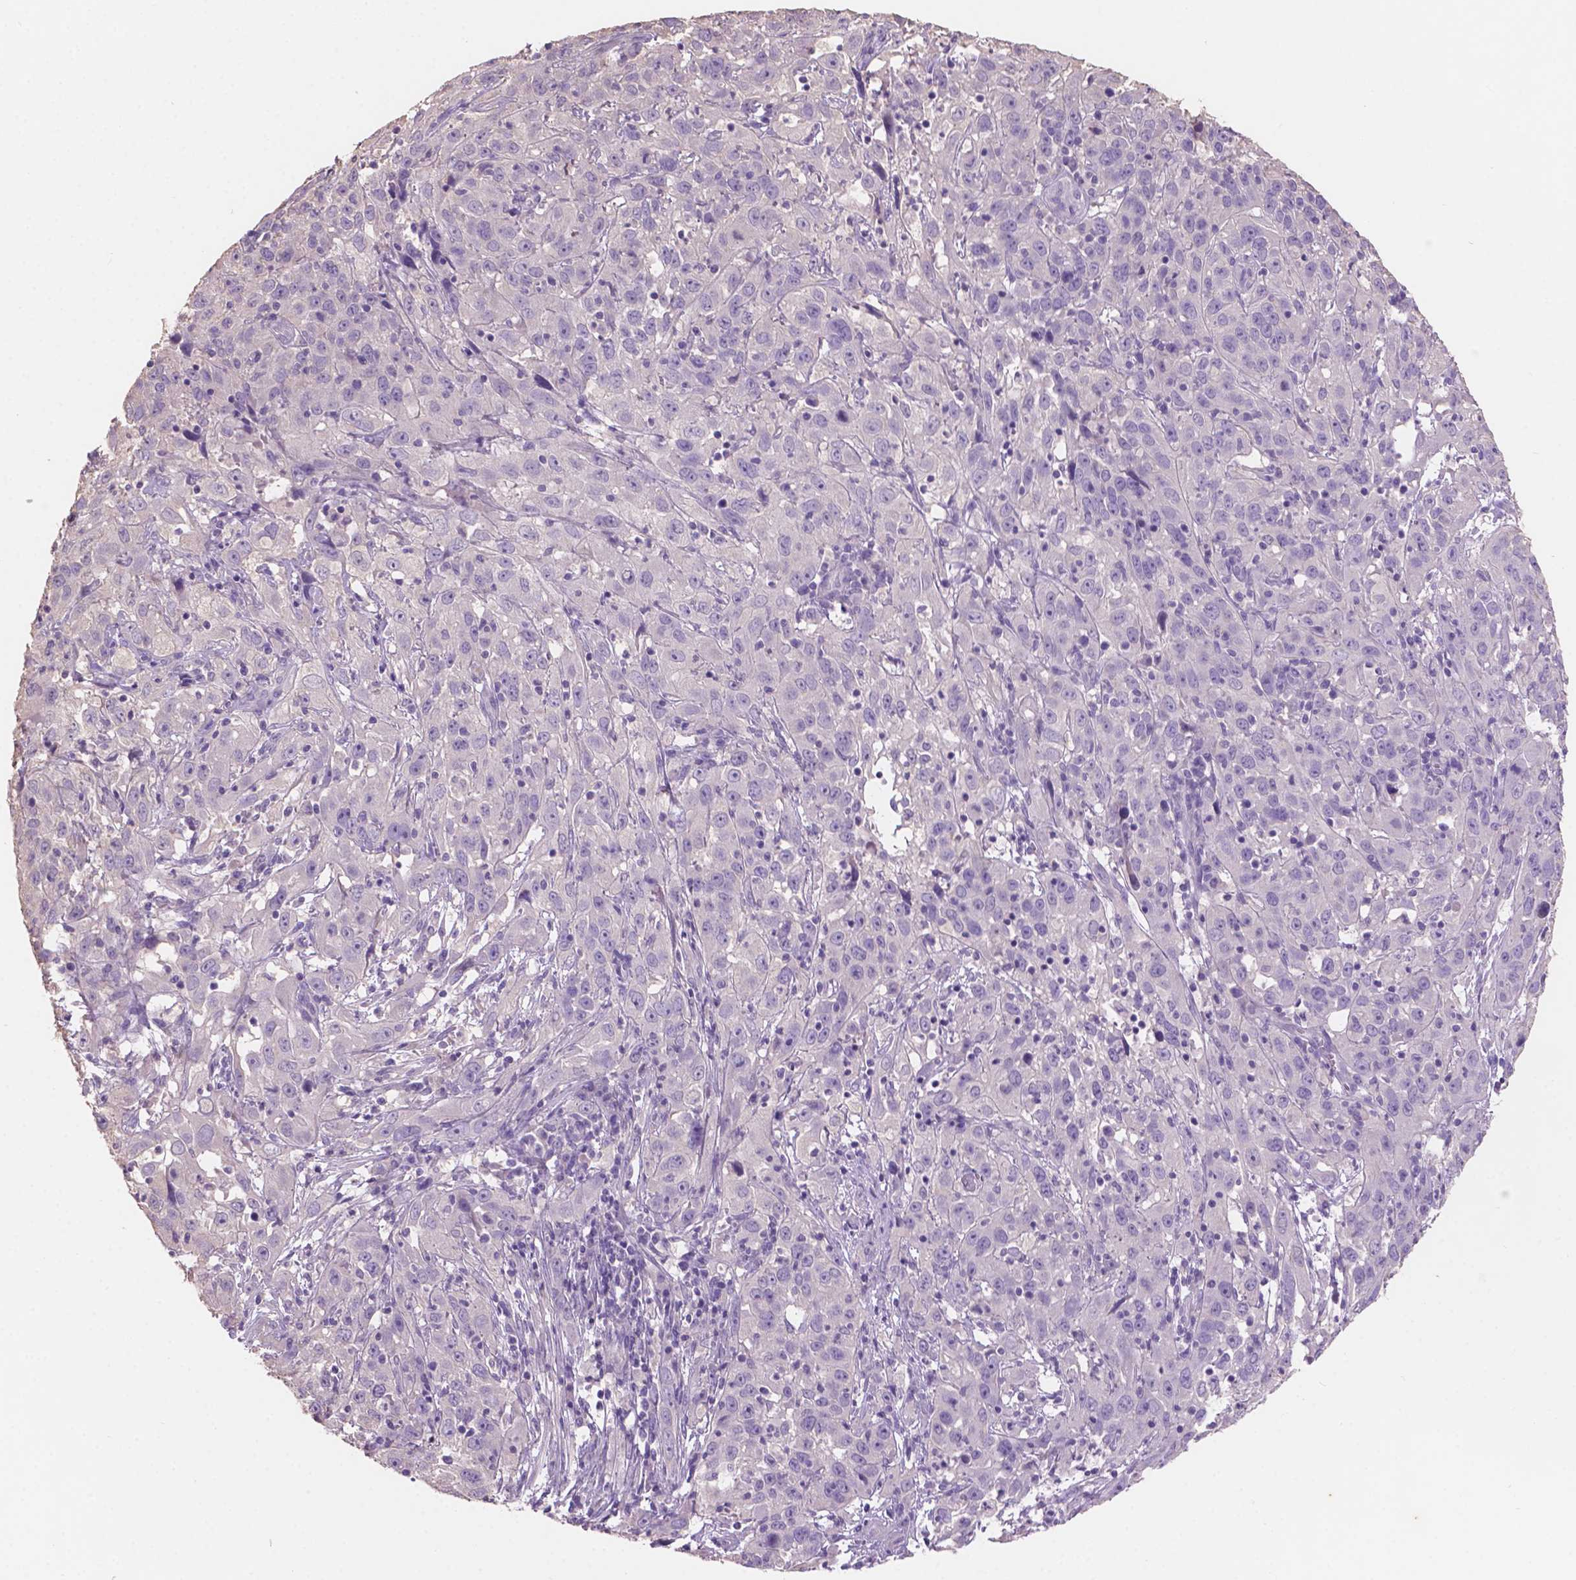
{"staining": {"intensity": "negative", "quantity": "none", "location": "none"}, "tissue": "cervical cancer", "cell_type": "Tumor cells", "image_type": "cancer", "snomed": [{"axis": "morphology", "description": "Squamous cell carcinoma, NOS"}, {"axis": "topography", "description": "Cervix"}], "caption": "Image shows no significant protein staining in tumor cells of cervical cancer (squamous cell carcinoma). (IHC, brightfield microscopy, high magnification).", "gene": "SBSN", "patient": {"sex": "female", "age": 32}}